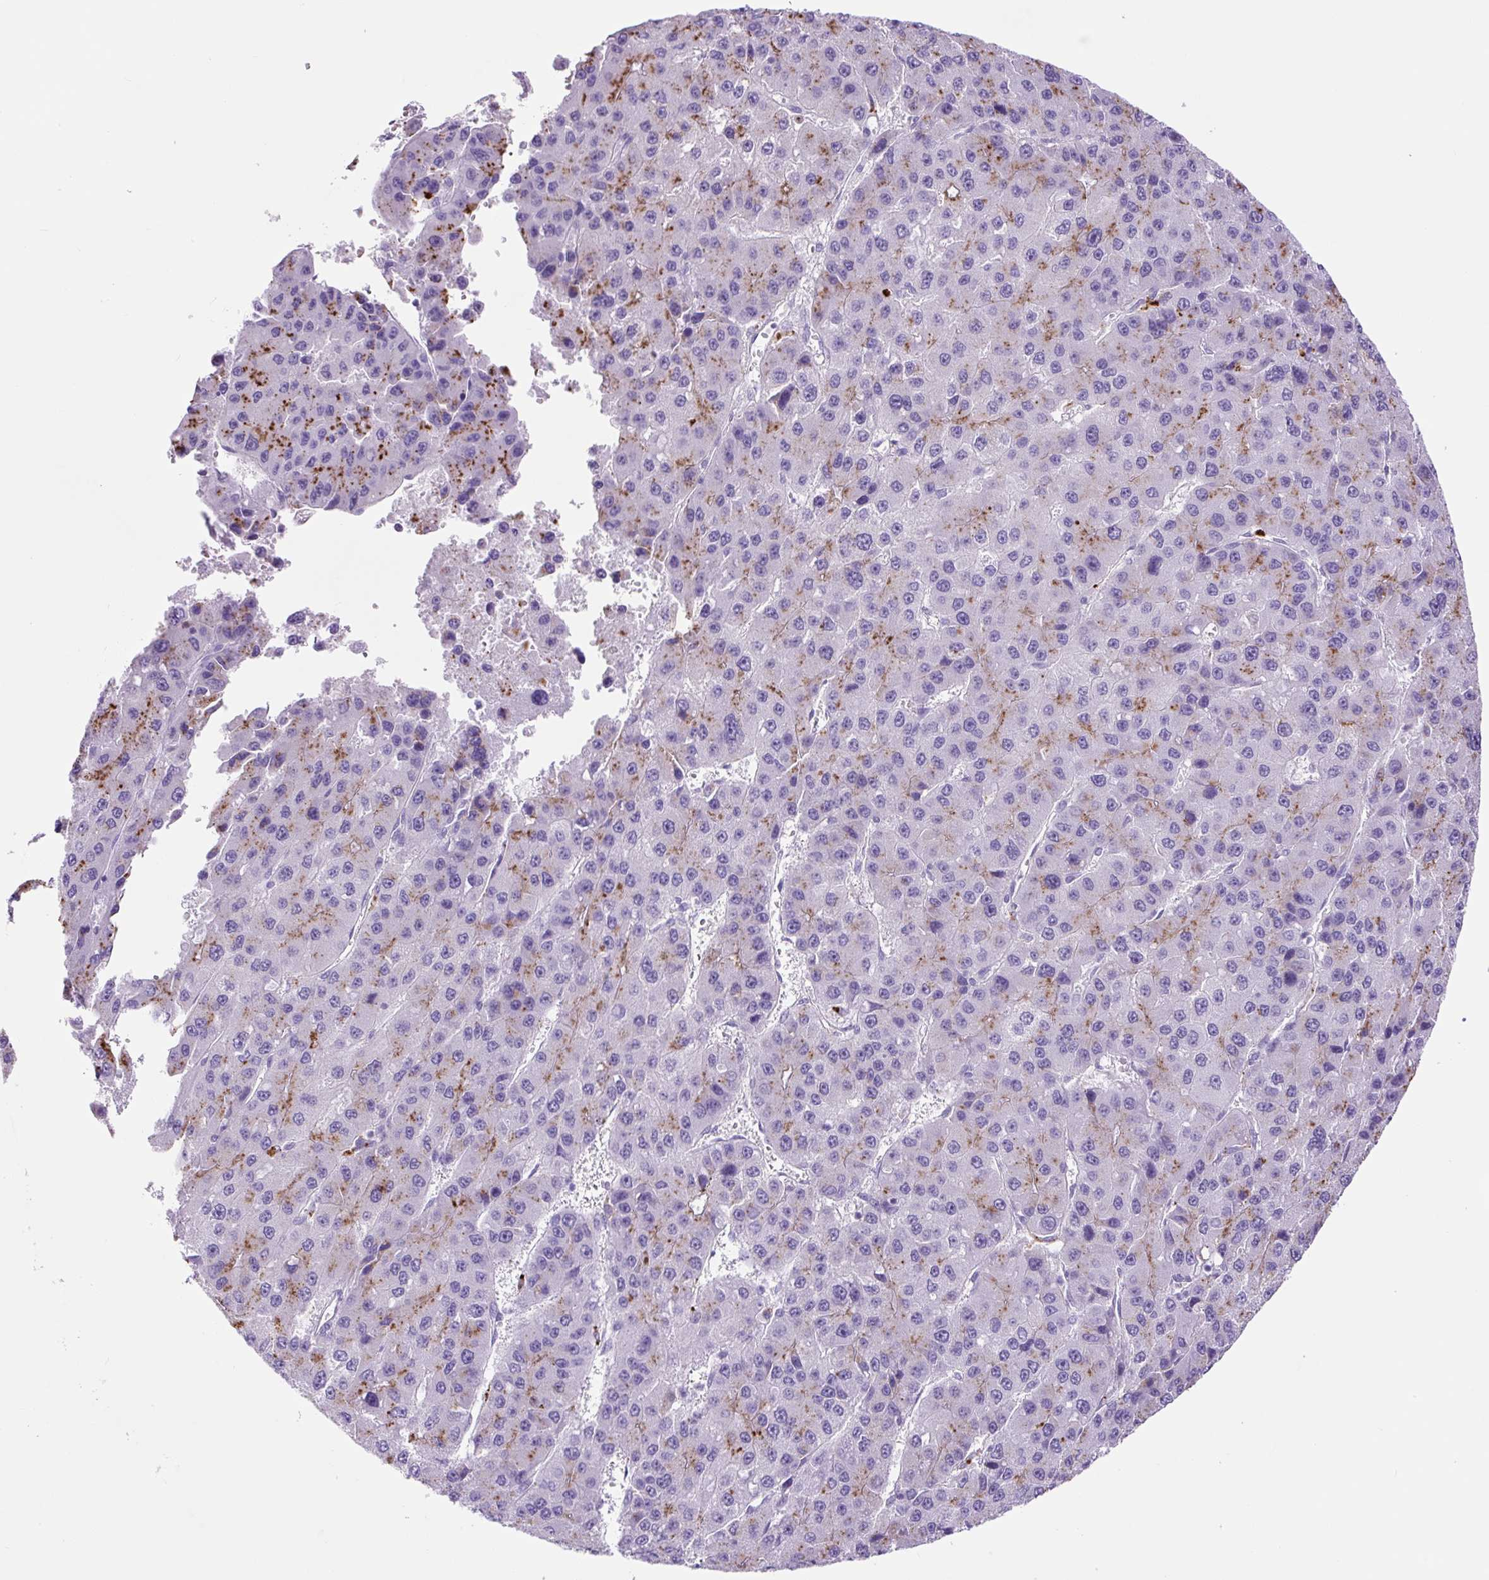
{"staining": {"intensity": "moderate", "quantity": "25%-75%", "location": "cytoplasmic/membranous"}, "tissue": "liver cancer", "cell_type": "Tumor cells", "image_type": "cancer", "snomed": [{"axis": "morphology", "description": "Carcinoma, Hepatocellular, NOS"}, {"axis": "topography", "description": "Liver"}], "caption": "Liver cancer (hepatocellular carcinoma) stained with IHC demonstrates moderate cytoplasmic/membranous expression in approximately 25%-75% of tumor cells.", "gene": "LCN10", "patient": {"sex": "female", "age": 73}}